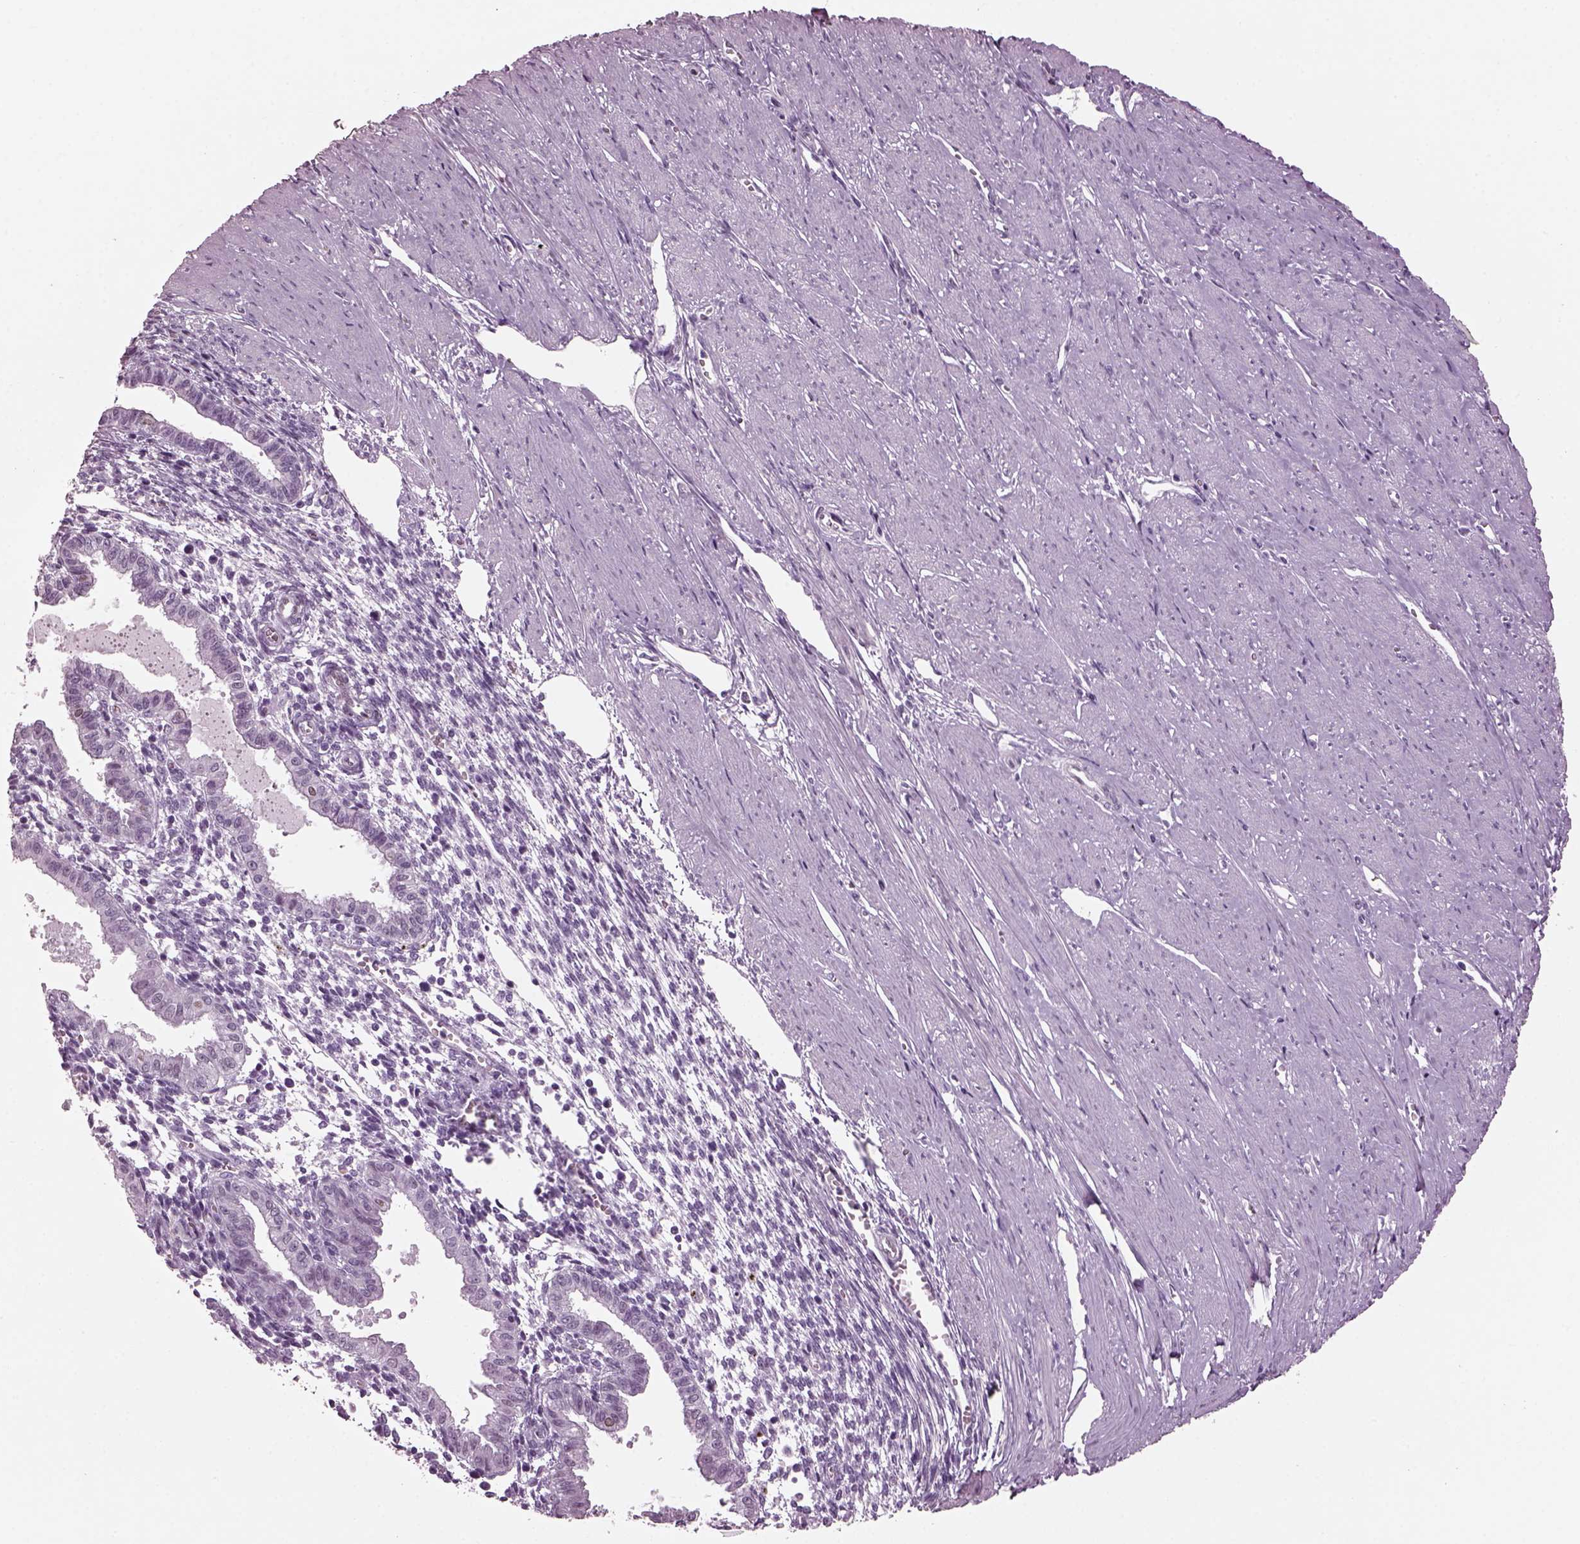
{"staining": {"intensity": "negative", "quantity": "none", "location": "none"}, "tissue": "endometrium", "cell_type": "Cells in endometrial stroma", "image_type": "normal", "snomed": [{"axis": "morphology", "description": "Normal tissue, NOS"}, {"axis": "topography", "description": "Endometrium"}], "caption": "Cells in endometrial stroma show no significant expression in normal endometrium. (IHC, brightfield microscopy, high magnification).", "gene": "KRTAP3", "patient": {"sex": "female", "age": 37}}